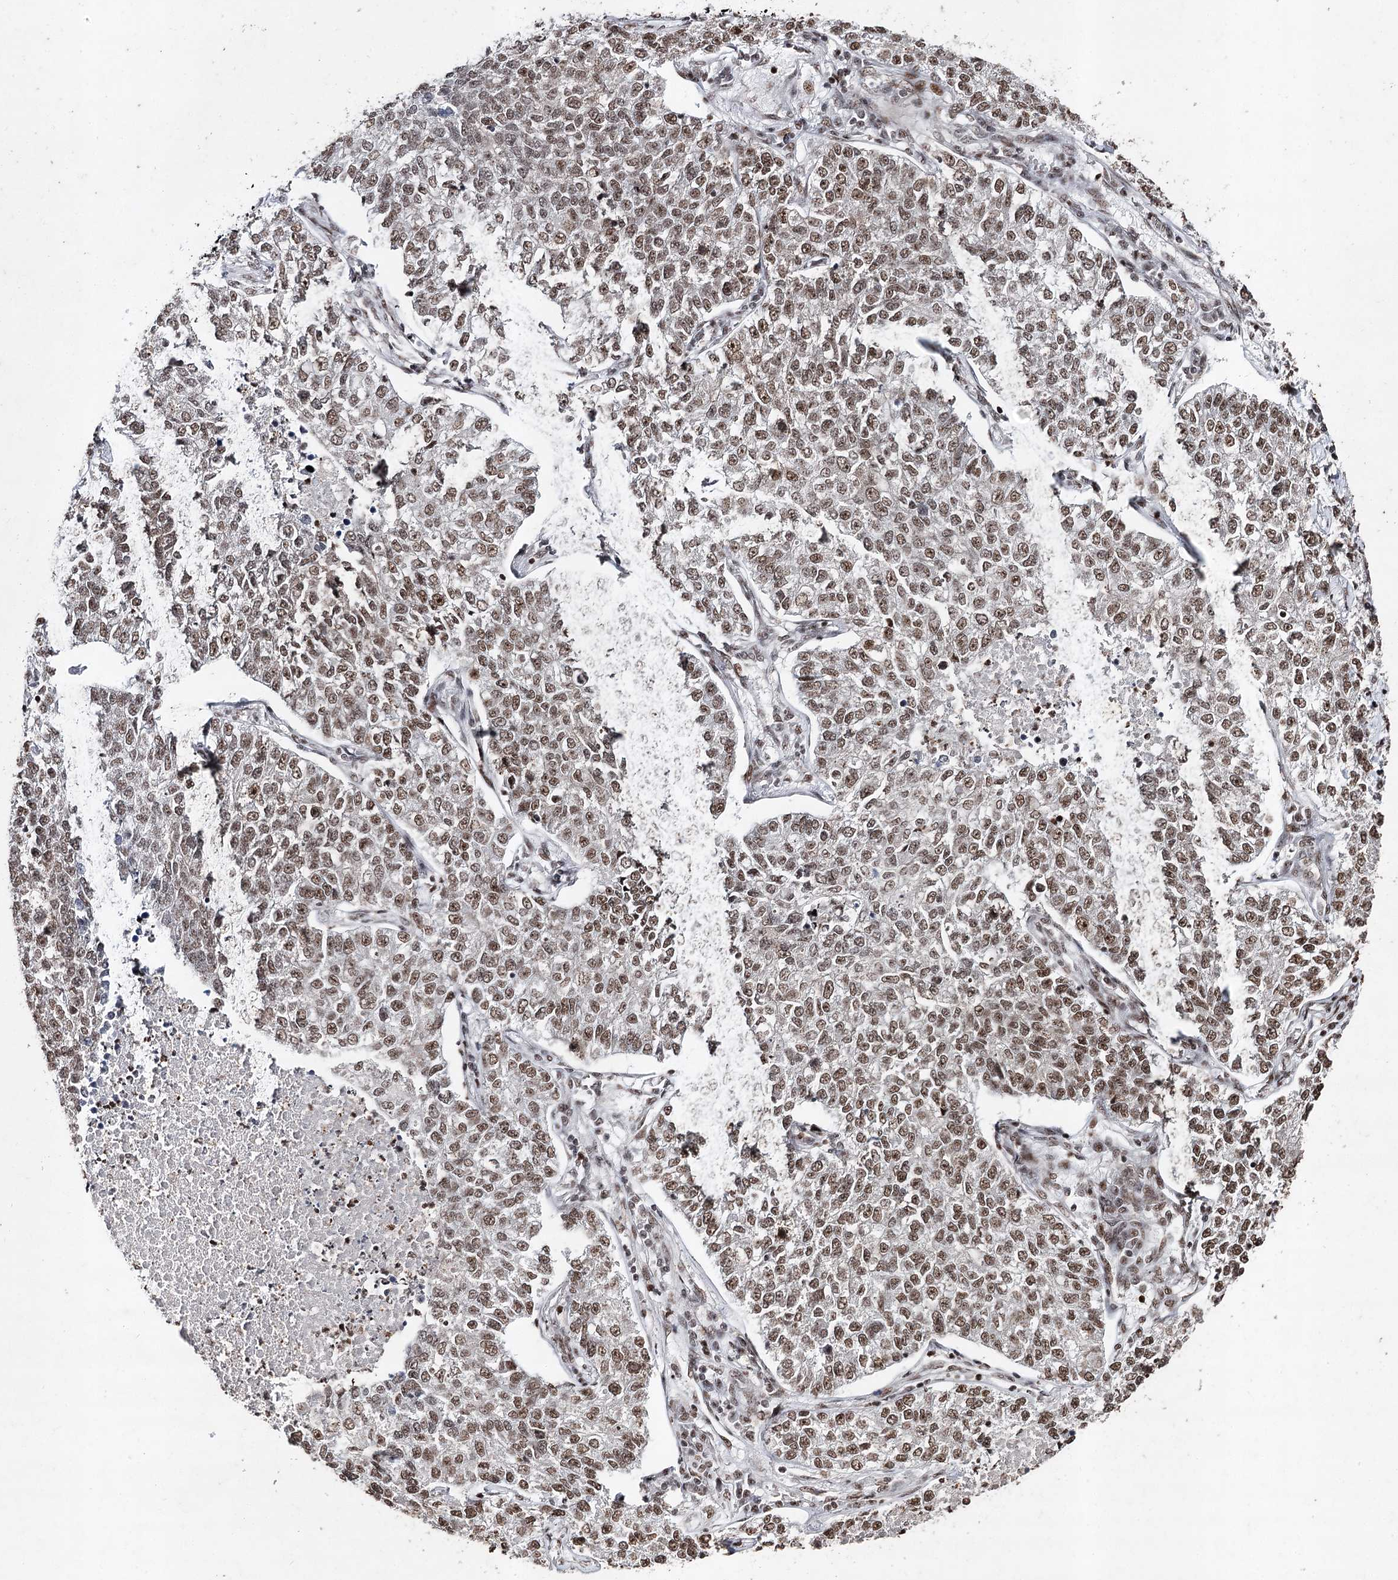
{"staining": {"intensity": "moderate", "quantity": ">75%", "location": "nuclear"}, "tissue": "lung cancer", "cell_type": "Tumor cells", "image_type": "cancer", "snomed": [{"axis": "morphology", "description": "Adenocarcinoma, NOS"}, {"axis": "topography", "description": "Lung"}], "caption": "About >75% of tumor cells in human lung cancer (adenocarcinoma) display moderate nuclear protein staining as visualized by brown immunohistochemical staining.", "gene": "PDCD4", "patient": {"sex": "male", "age": 49}}